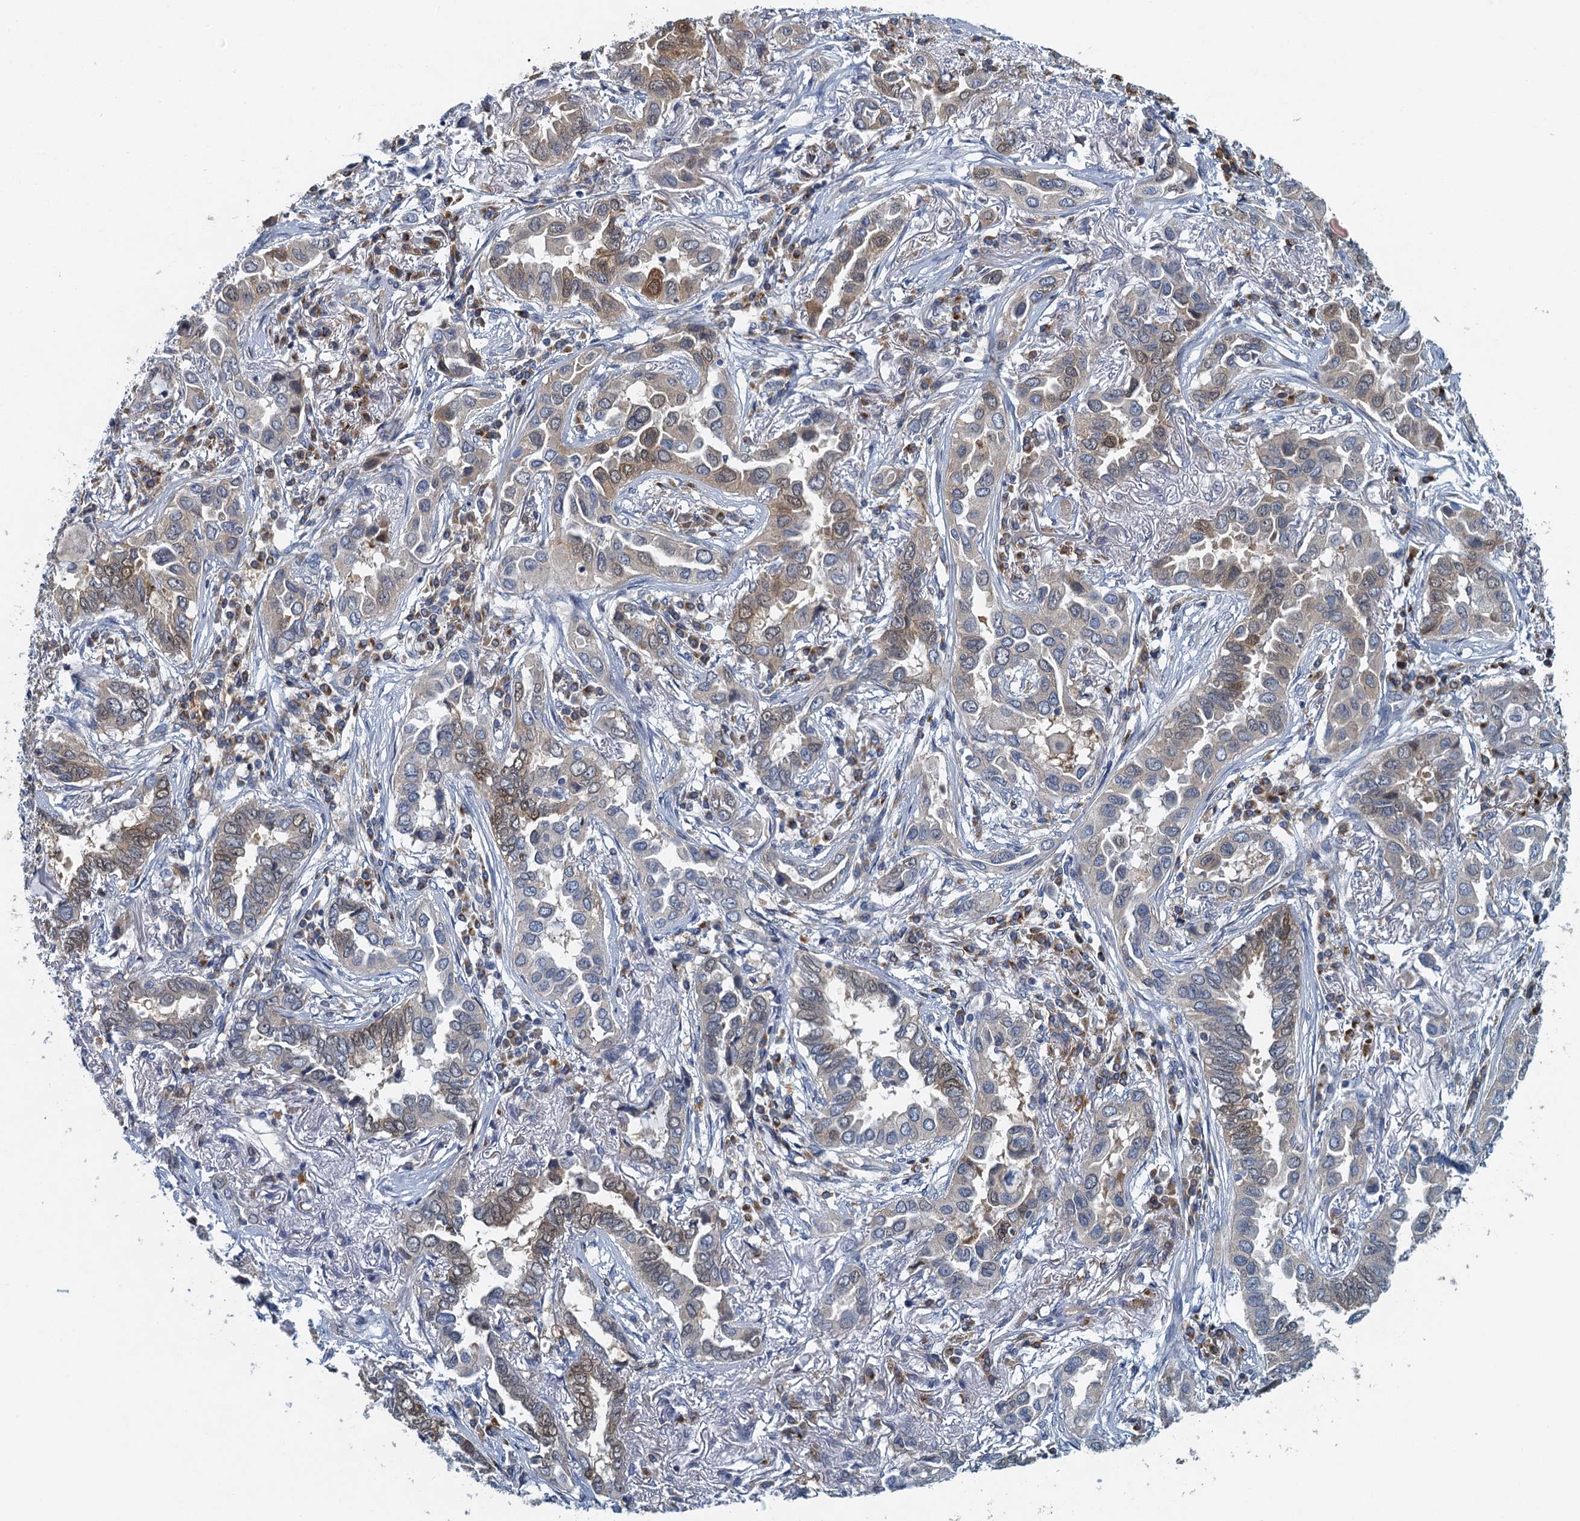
{"staining": {"intensity": "moderate", "quantity": "<25%", "location": "cytoplasmic/membranous,nuclear"}, "tissue": "lung cancer", "cell_type": "Tumor cells", "image_type": "cancer", "snomed": [{"axis": "morphology", "description": "Adenocarcinoma, NOS"}, {"axis": "topography", "description": "Lung"}], "caption": "Human adenocarcinoma (lung) stained with a protein marker displays moderate staining in tumor cells.", "gene": "ALG2", "patient": {"sex": "female", "age": 76}}